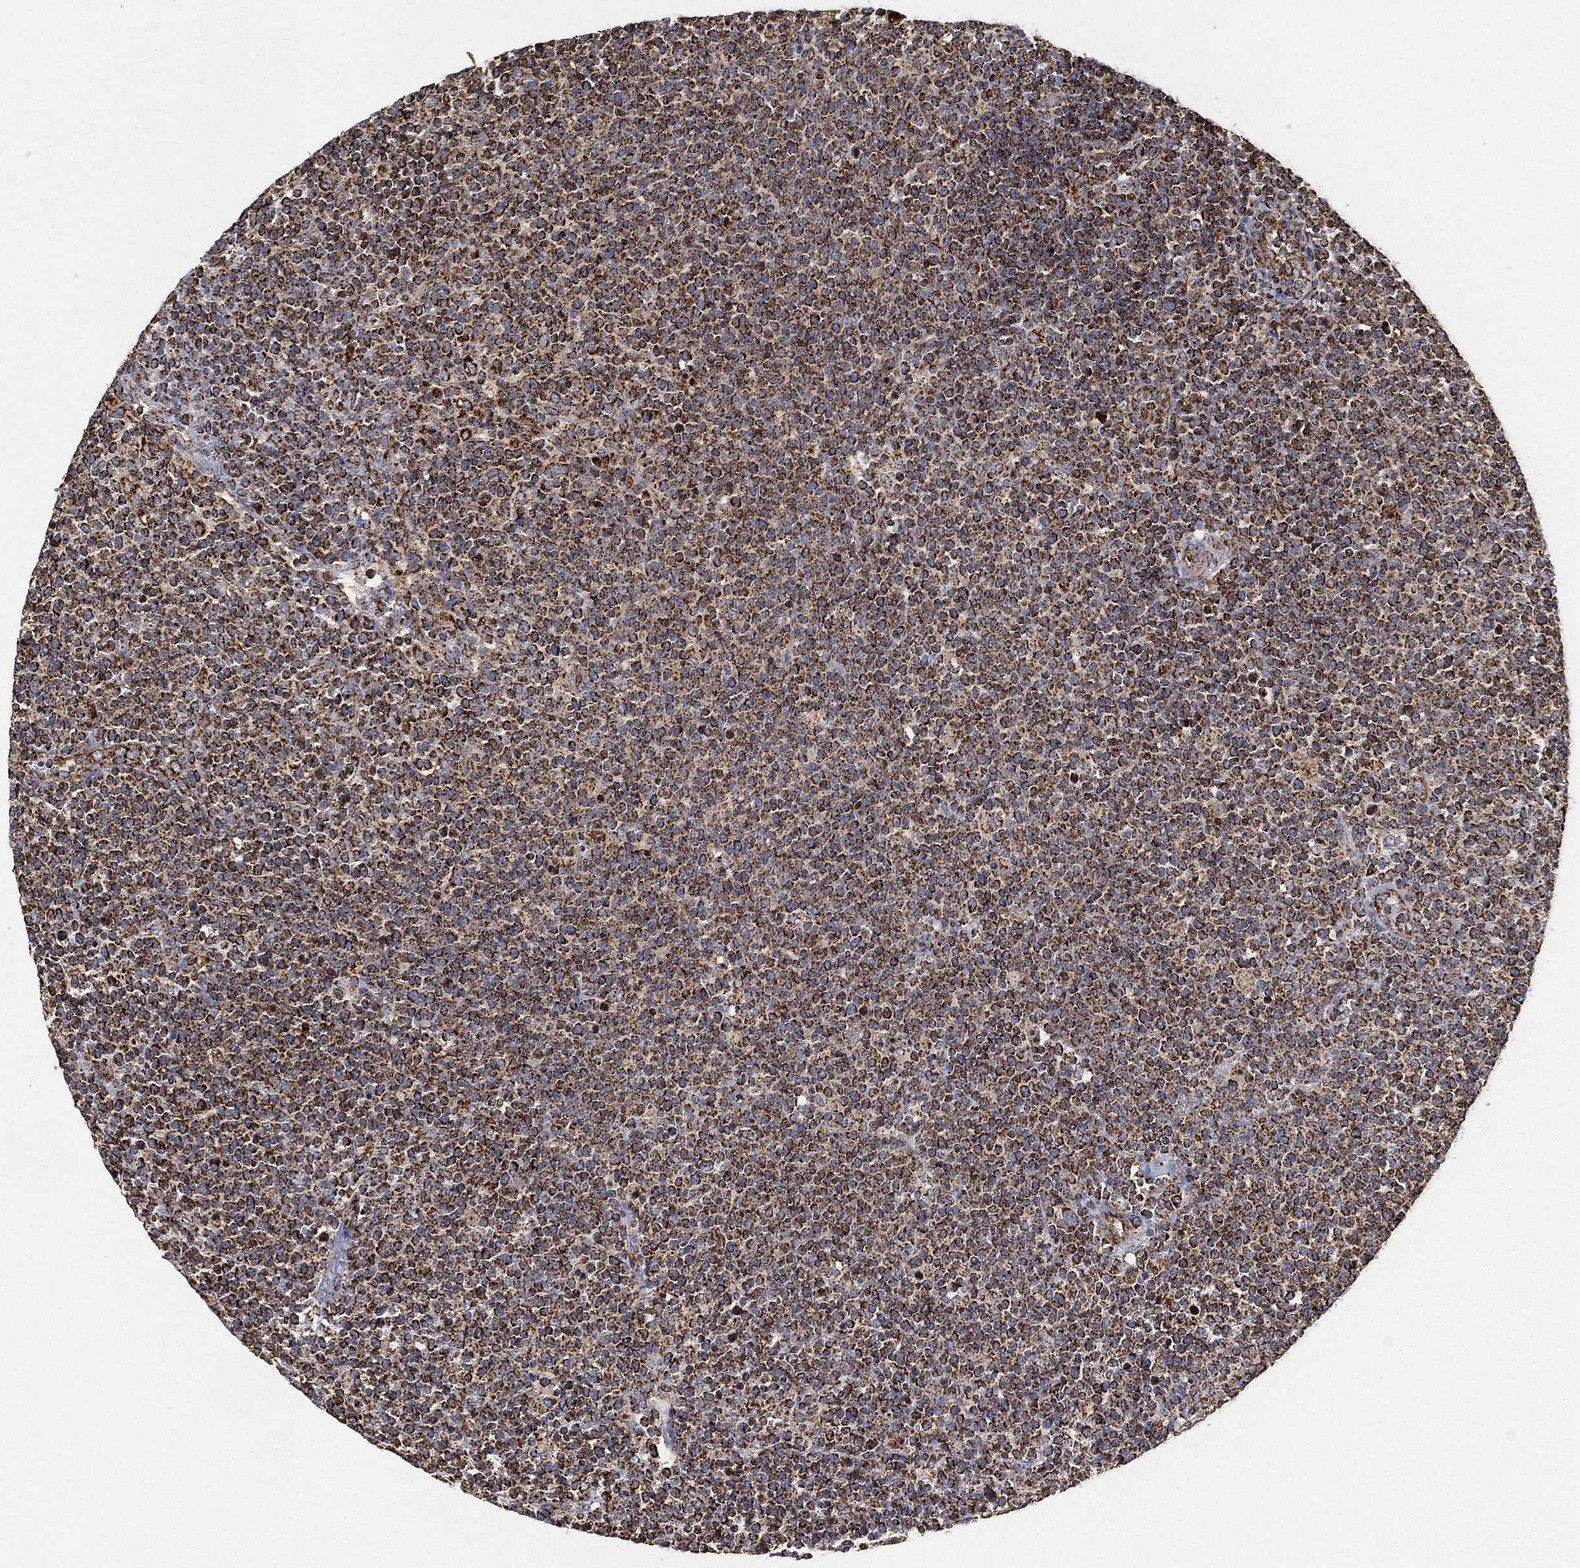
{"staining": {"intensity": "strong", "quantity": ">75%", "location": "cytoplasmic/membranous"}, "tissue": "lymphoma", "cell_type": "Tumor cells", "image_type": "cancer", "snomed": [{"axis": "morphology", "description": "Malignant lymphoma, non-Hodgkin's type, High grade"}, {"axis": "topography", "description": "Lymph node"}], "caption": "Immunohistochemical staining of lymphoma displays high levels of strong cytoplasmic/membranous protein staining in about >75% of tumor cells.", "gene": "SLC38A7", "patient": {"sex": "male", "age": 61}}